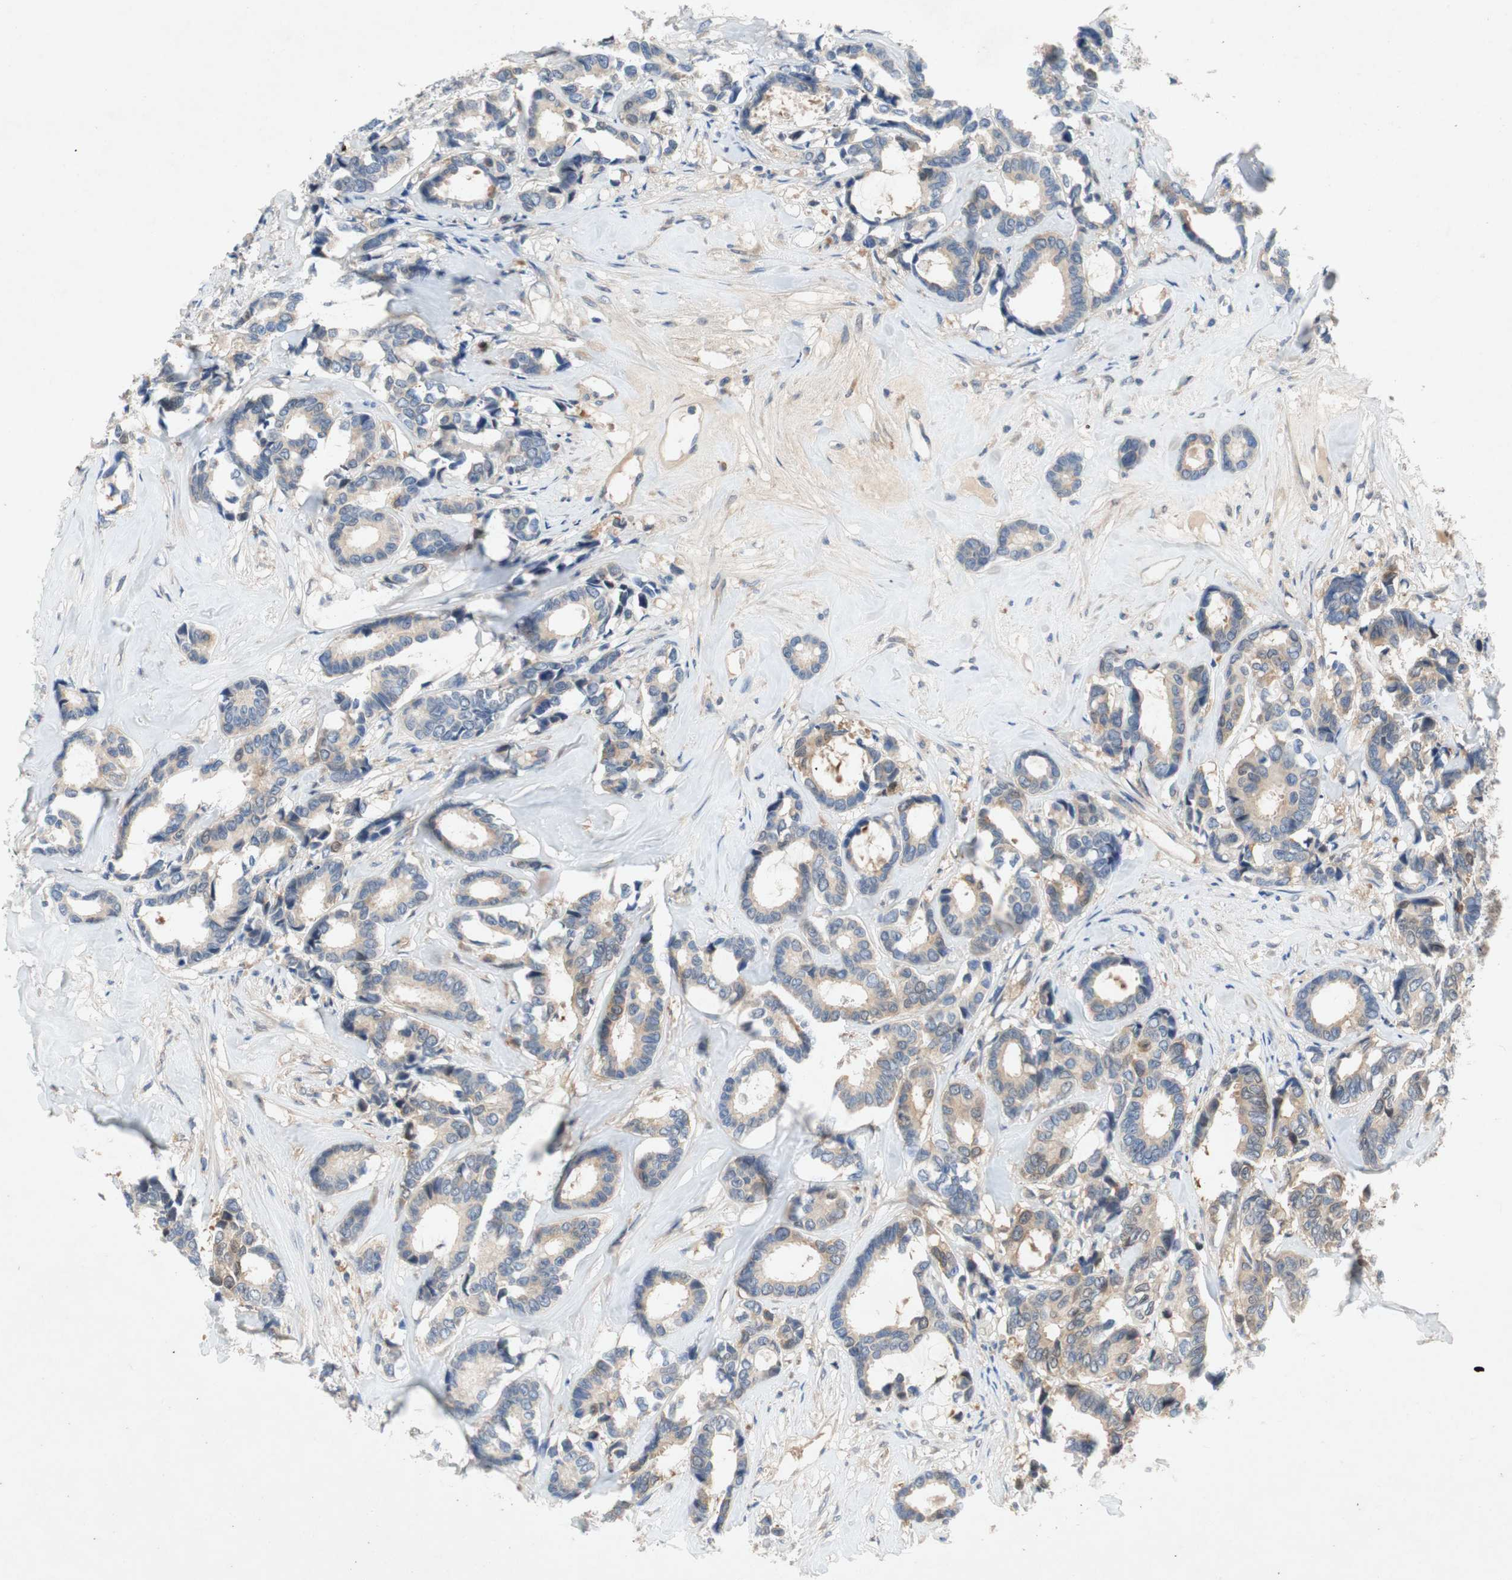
{"staining": {"intensity": "weak", "quantity": "25%-75%", "location": "cytoplasmic/membranous"}, "tissue": "breast cancer", "cell_type": "Tumor cells", "image_type": "cancer", "snomed": [{"axis": "morphology", "description": "Duct carcinoma"}, {"axis": "topography", "description": "Breast"}], "caption": "Brown immunohistochemical staining in human breast invasive ductal carcinoma exhibits weak cytoplasmic/membranous positivity in approximately 25%-75% of tumor cells.", "gene": "RELB", "patient": {"sex": "female", "age": 87}}